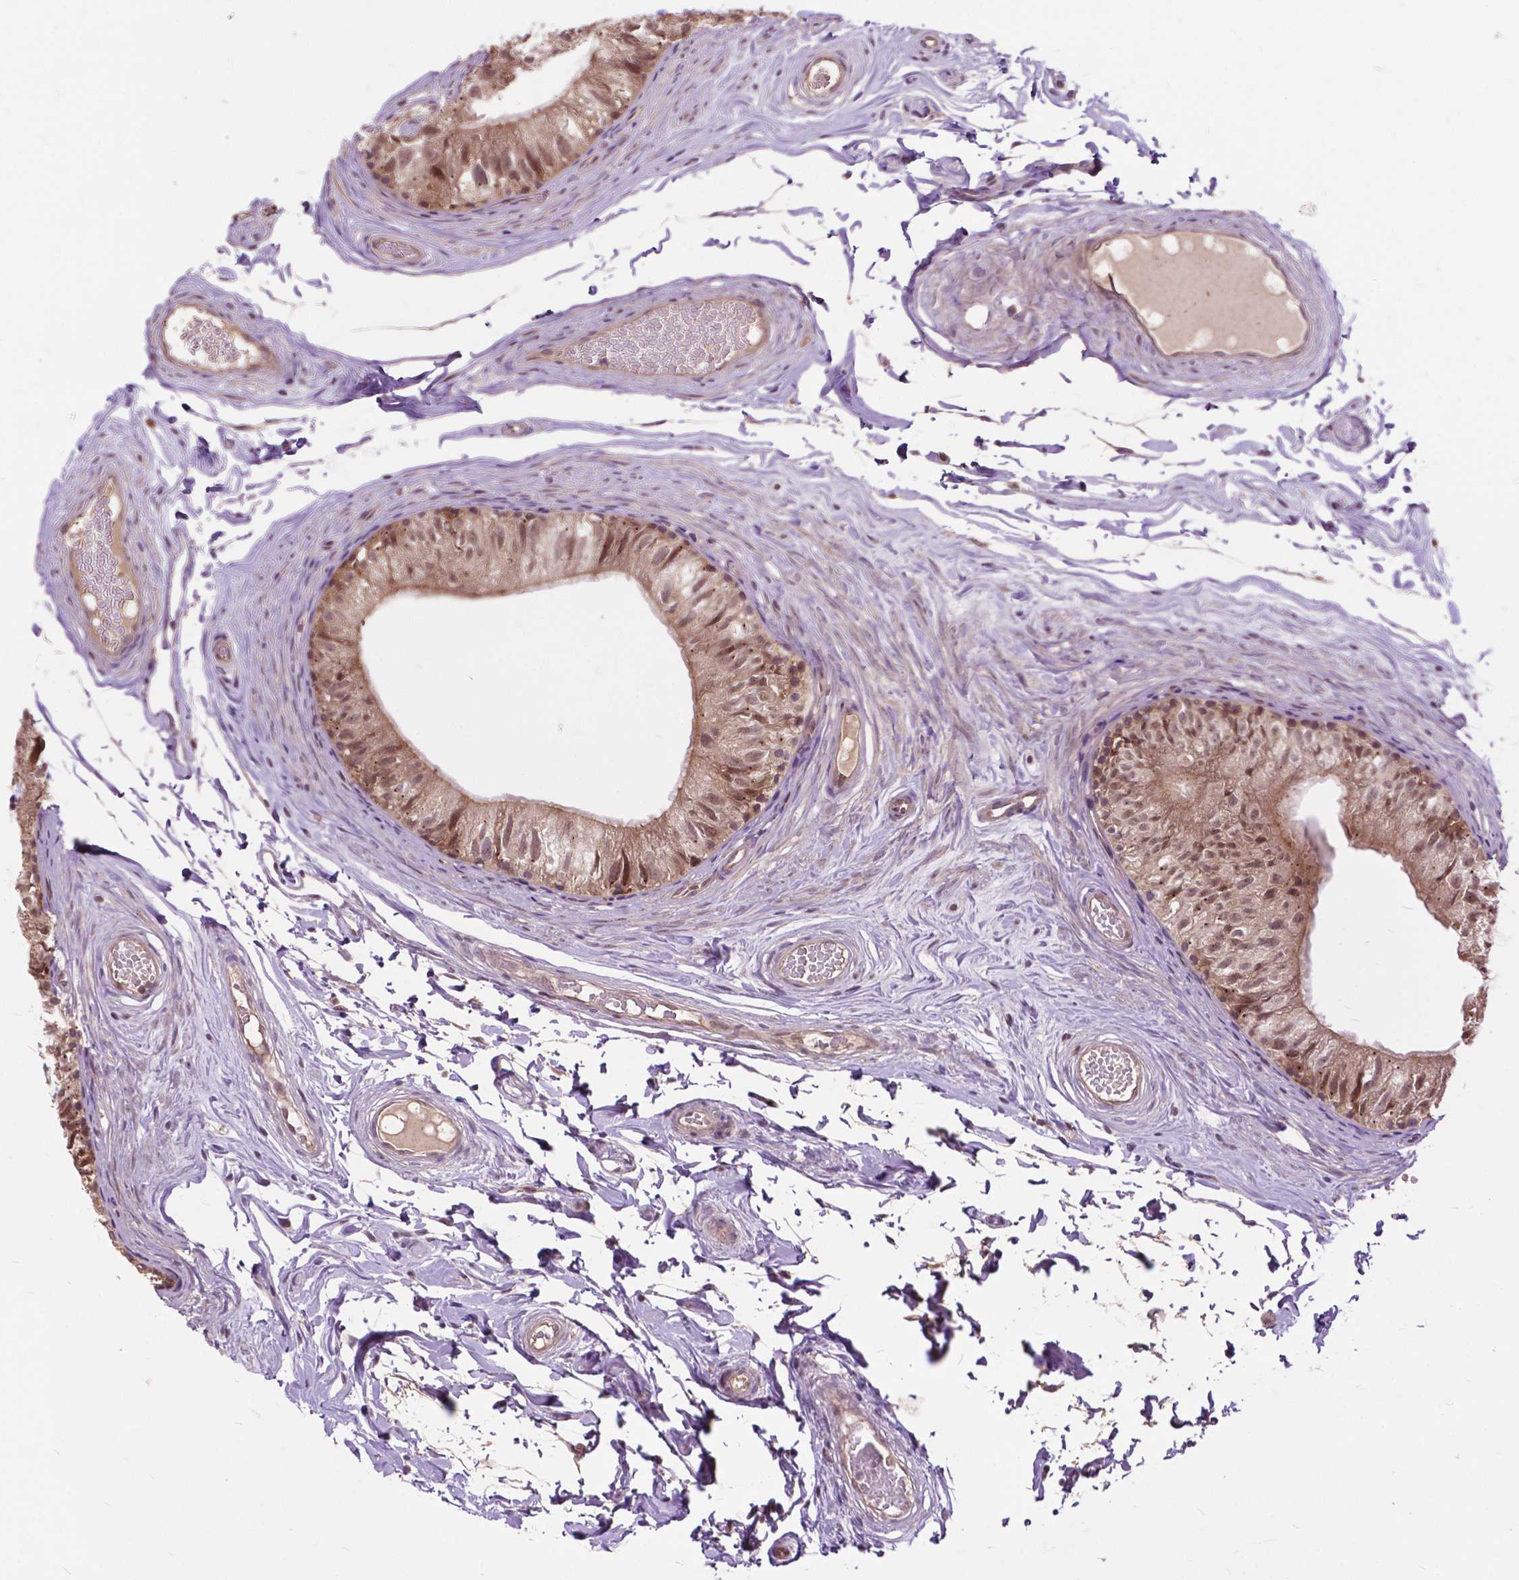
{"staining": {"intensity": "moderate", "quantity": ">75%", "location": "cytoplasmic/membranous"}, "tissue": "epididymis", "cell_type": "Glandular cells", "image_type": "normal", "snomed": [{"axis": "morphology", "description": "Normal tissue, NOS"}, {"axis": "topography", "description": "Epididymis"}], "caption": "Immunohistochemical staining of unremarkable human epididymis shows medium levels of moderate cytoplasmic/membranous positivity in approximately >75% of glandular cells. (DAB (3,3'-diaminobenzidine) = brown stain, brightfield microscopy at high magnification).", "gene": "CHMP4A", "patient": {"sex": "male", "age": 45}}